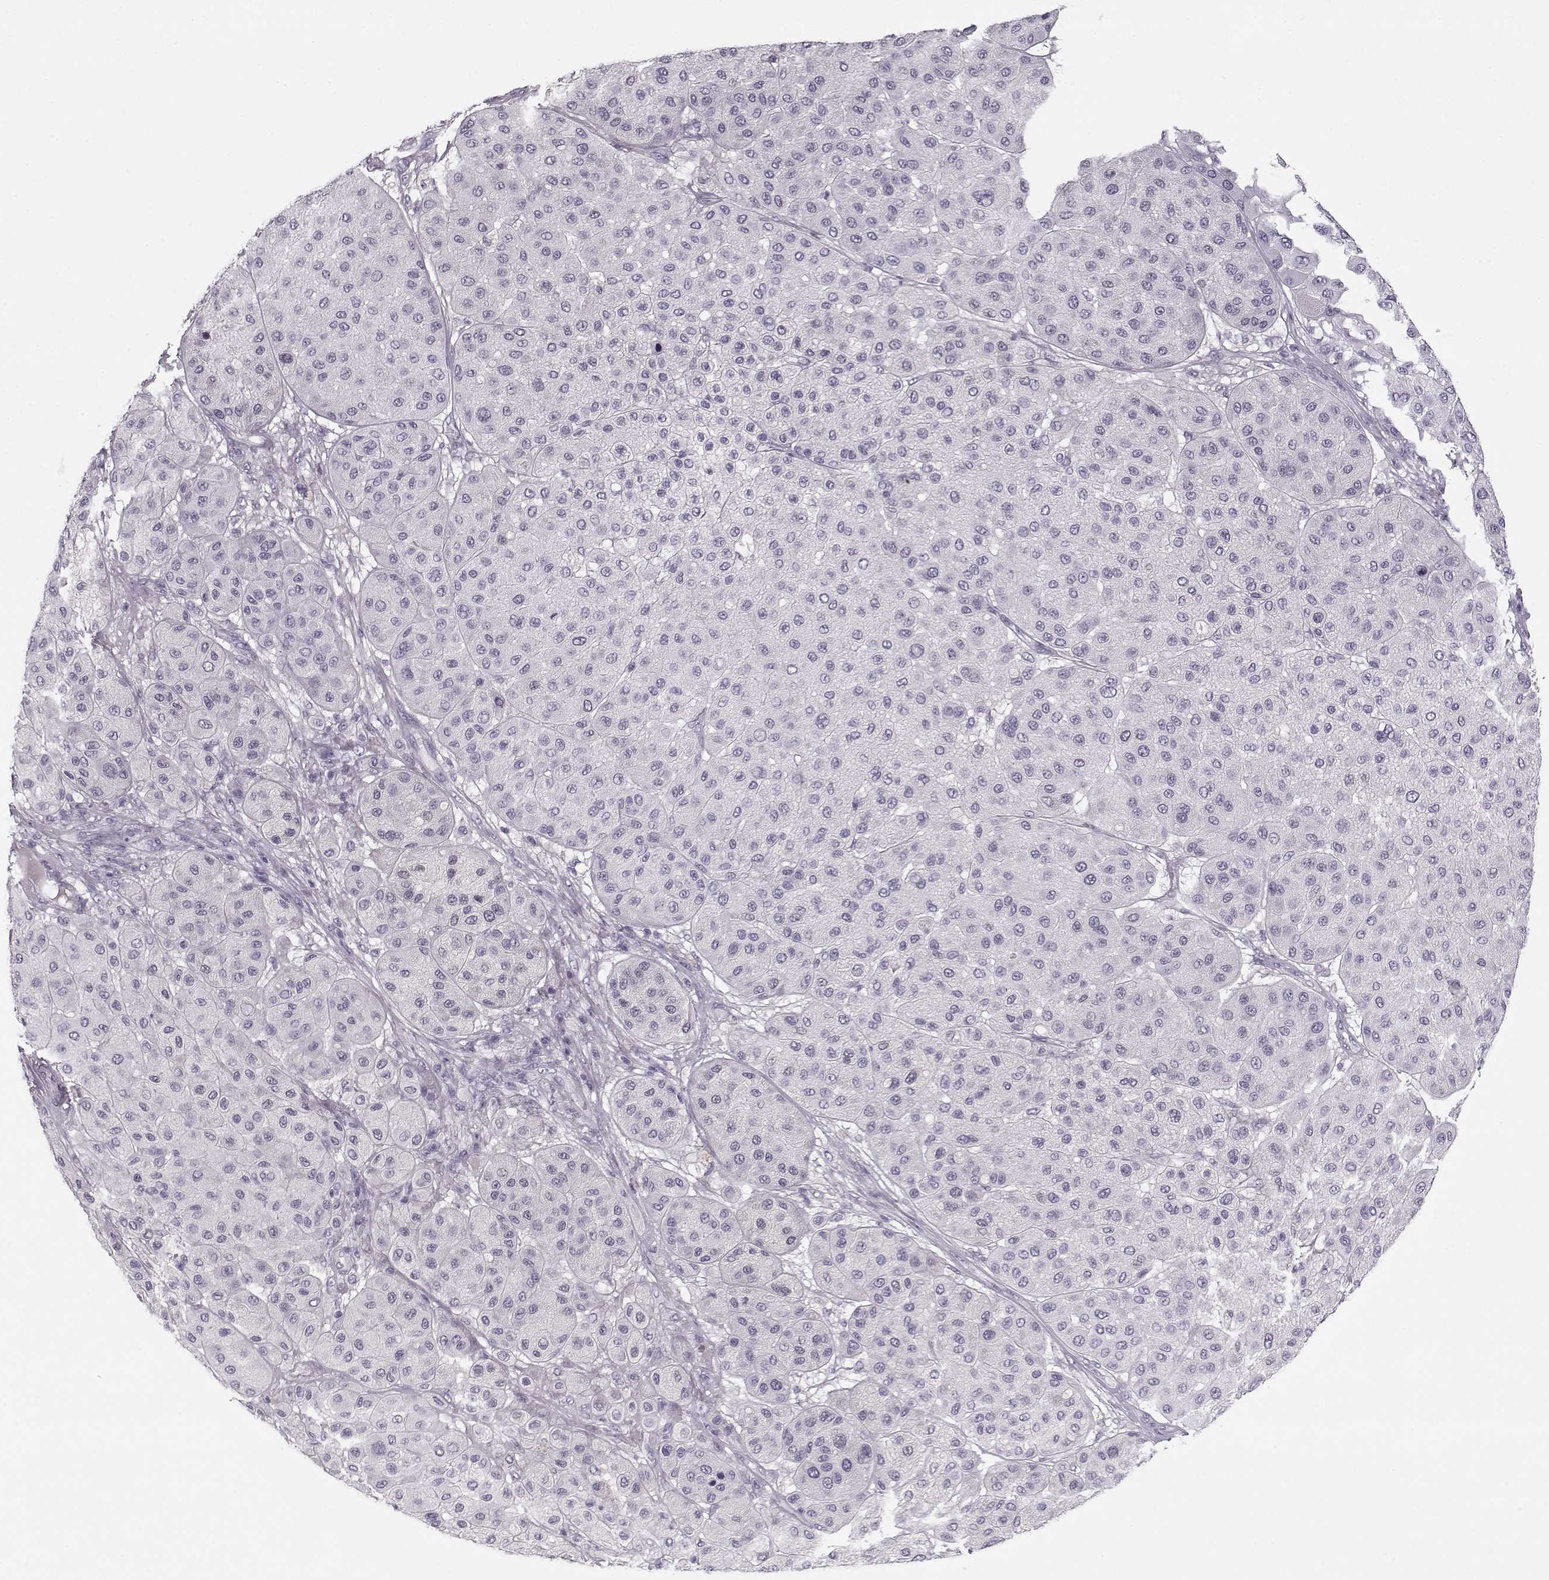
{"staining": {"intensity": "negative", "quantity": "none", "location": "none"}, "tissue": "melanoma", "cell_type": "Tumor cells", "image_type": "cancer", "snomed": [{"axis": "morphology", "description": "Malignant melanoma, Metastatic site"}, {"axis": "topography", "description": "Smooth muscle"}], "caption": "Immunohistochemistry photomicrograph of human melanoma stained for a protein (brown), which exhibits no expression in tumor cells.", "gene": "PNMT", "patient": {"sex": "male", "age": 41}}